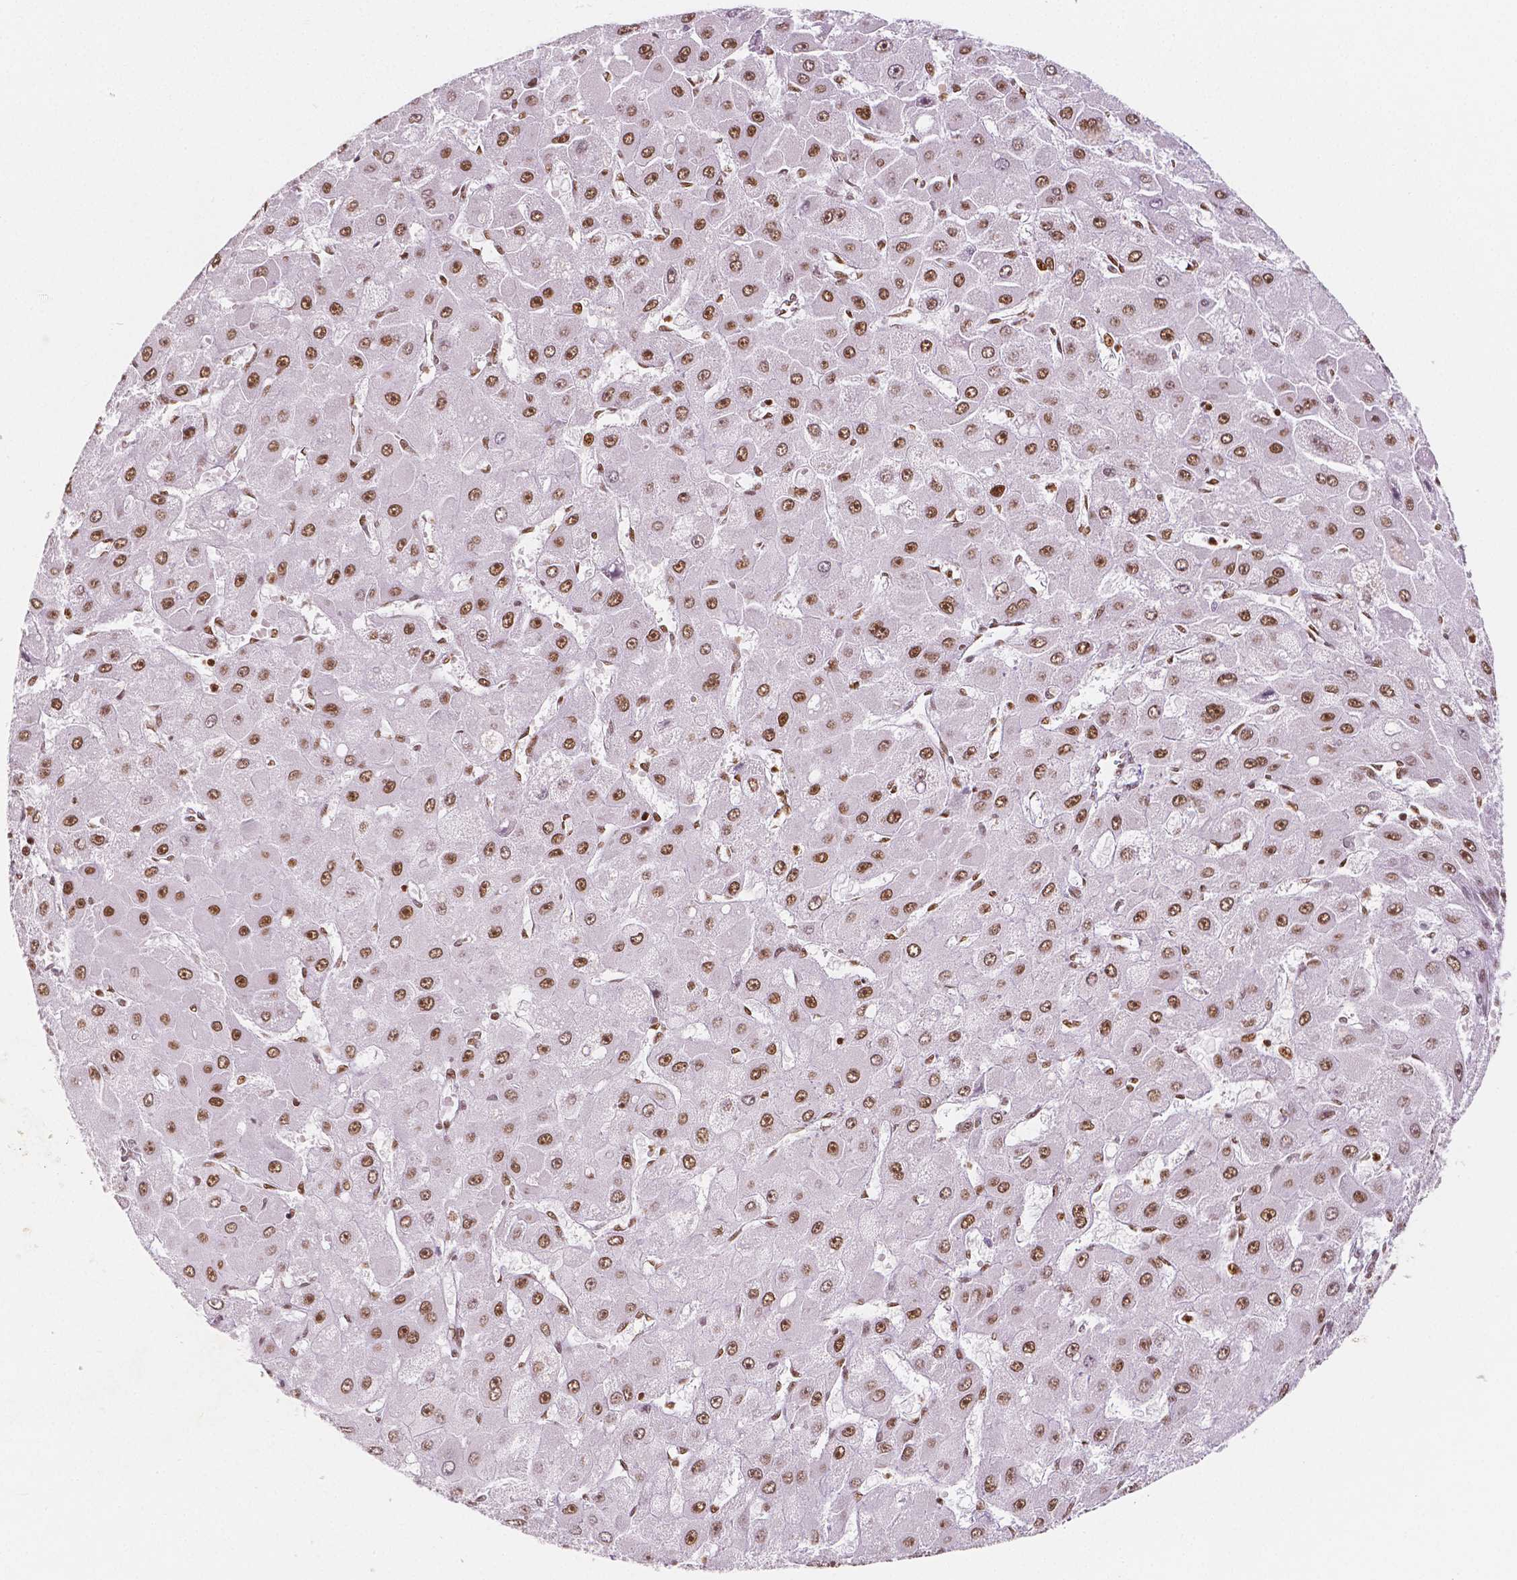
{"staining": {"intensity": "moderate", "quantity": ">75%", "location": "nuclear"}, "tissue": "liver cancer", "cell_type": "Tumor cells", "image_type": "cancer", "snomed": [{"axis": "morphology", "description": "Carcinoma, Hepatocellular, NOS"}, {"axis": "topography", "description": "Liver"}], "caption": "High-power microscopy captured an immunohistochemistry micrograph of liver cancer (hepatocellular carcinoma), revealing moderate nuclear staining in about >75% of tumor cells.", "gene": "HDAC1", "patient": {"sex": "female", "age": 25}}